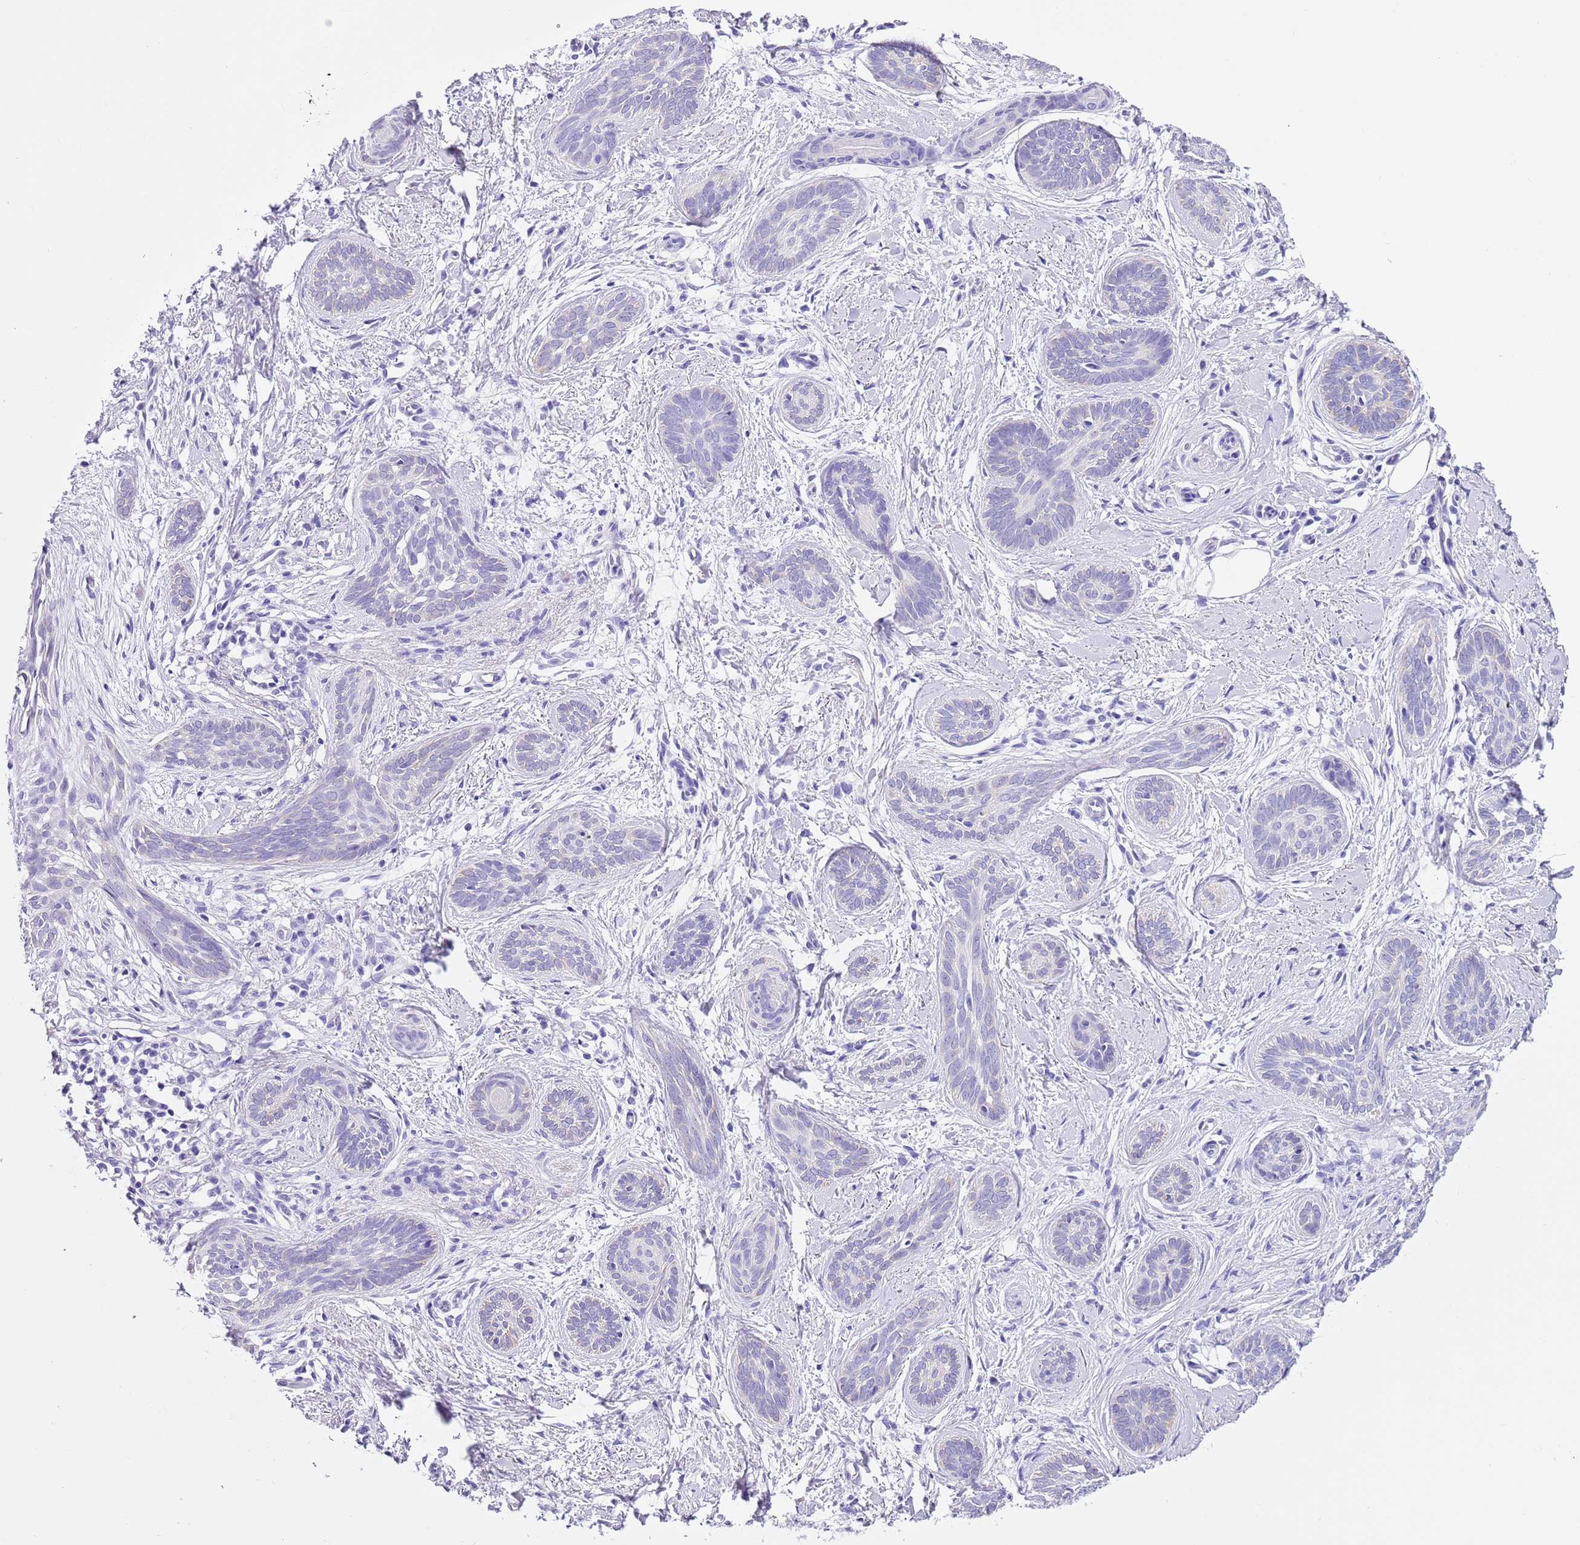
{"staining": {"intensity": "negative", "quantity": "none", "location": "none"}, "tissue": "skin cancer", "cell_type": "Tumor cells", "image_type": "cancer", "snomed": [{"axis": "morphology", "description": "Basal cell carcinoma"}, {"axis": "topography", "description": "Skin"}], "caption": "Tumor cells show no significant protein staining in basal cell carcinoma (skin). The staining was performed using DAB (3,3'-diaminobenzidine) to visualize the protein expression in brown, while the nuclei were stained in blue with hematoxylin (Magnification: 20x).", "gene": "TMEM185B", "patient": {"sex": "female", "age": 81}}